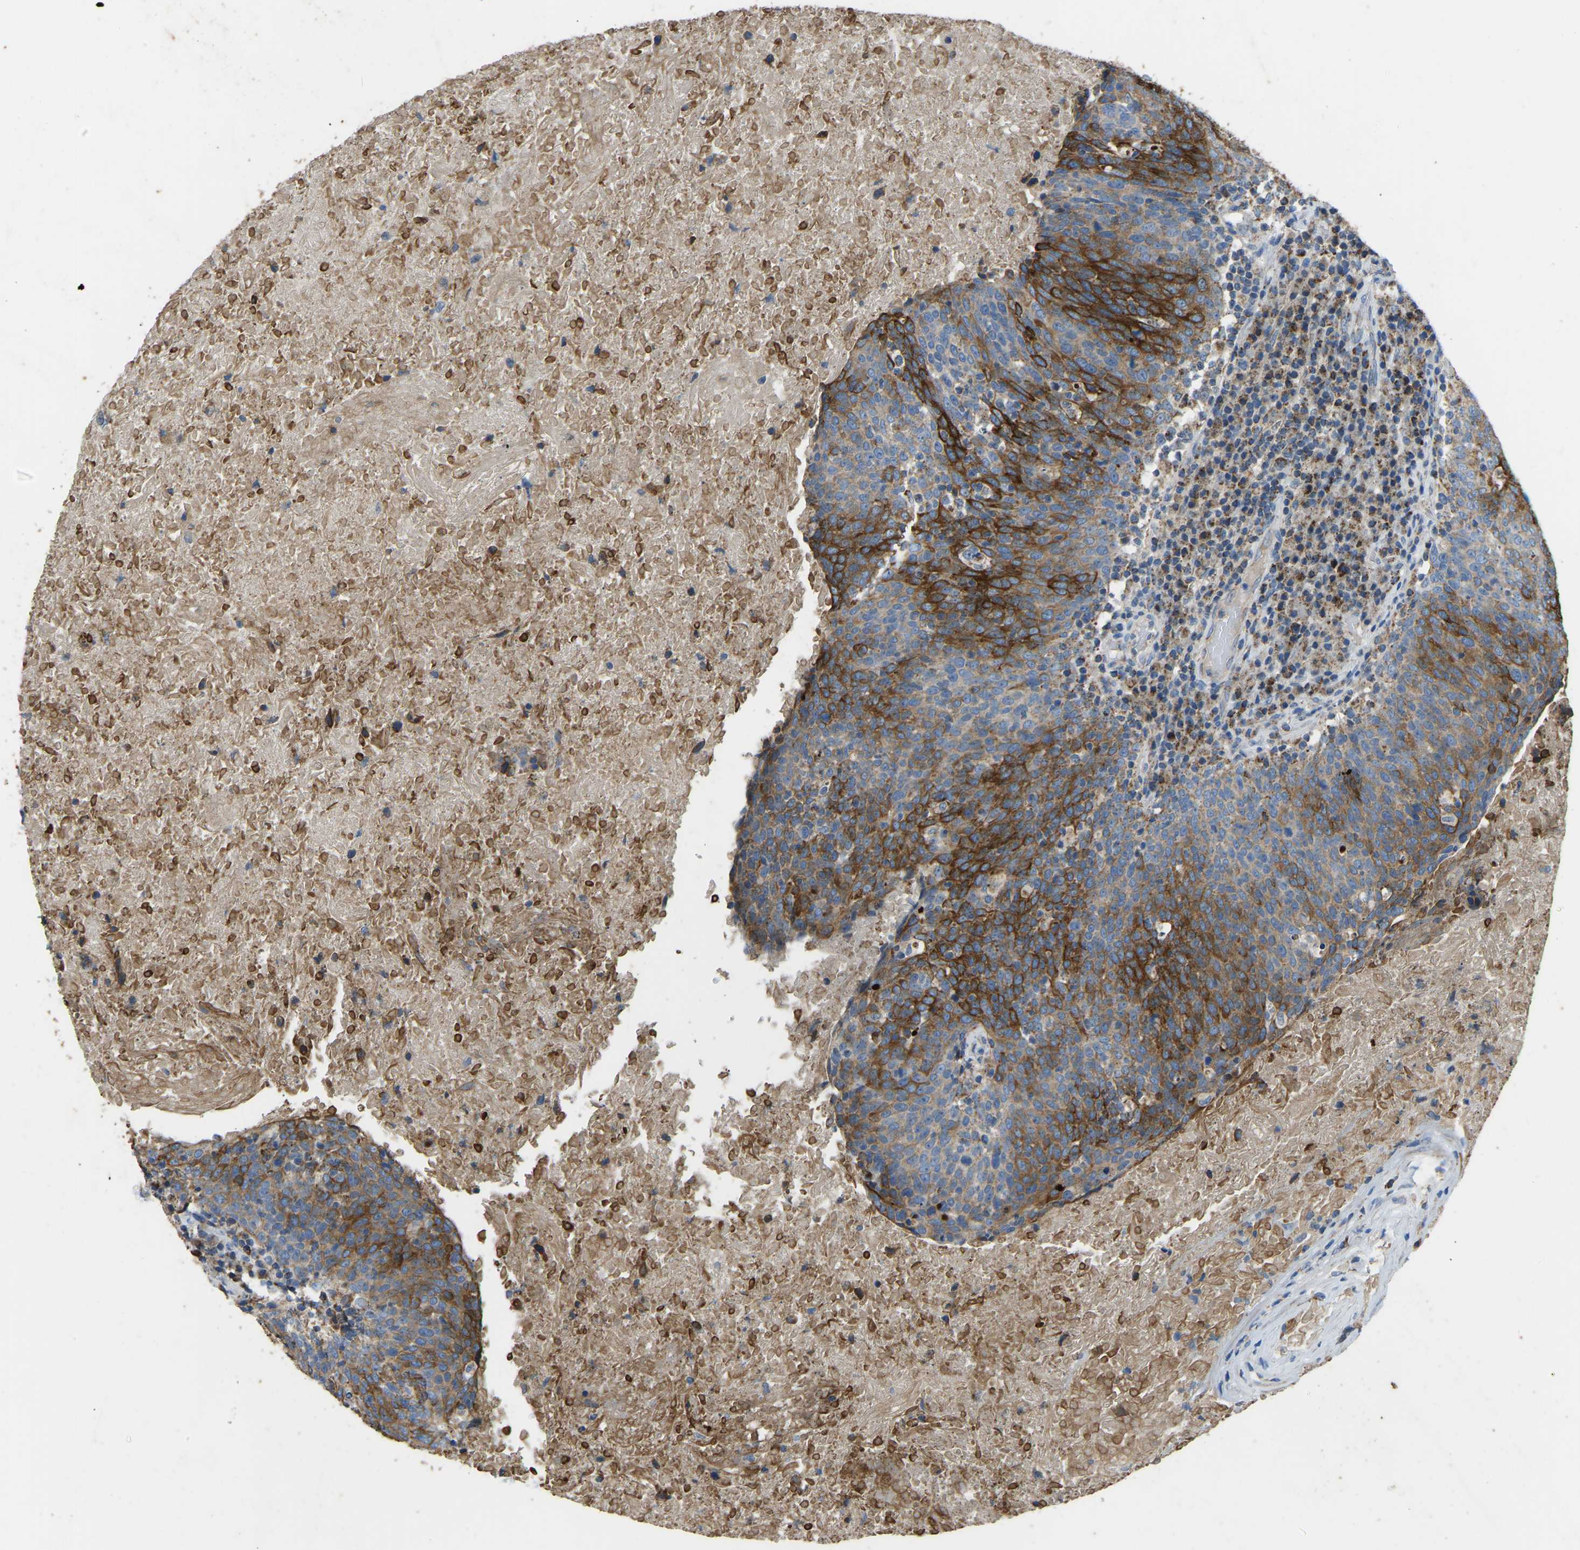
{"staining": {"intensity": "strong", "quantity": "25%-75%", "location": "cytoplasmic/membranous"}, "tissue": "head and neck cancer", "cell_type": "Tumor cells", "image_type": "cancer", "snomed": [{"axis": "morphology", "description": "Squamous cell carcinoma, NOS"}, {"axis": "morphology", "description": "Squamous cell carcinoma, metastatic, NOS"}, {"axis": "topography", "description": "Lymph node"}, {"axis": "topography", "description": "Head-Neck"}], "caption": "DAB (3,3'-diaminobenzidine) immunohistochemical staining of head and neck cancer exhibits strong cytoplasmic/membranous protein expression in approximately 25%-75% of tumor cells.", "gene": "ZNF200", "patient": {"sex": "male", "age": 62}}